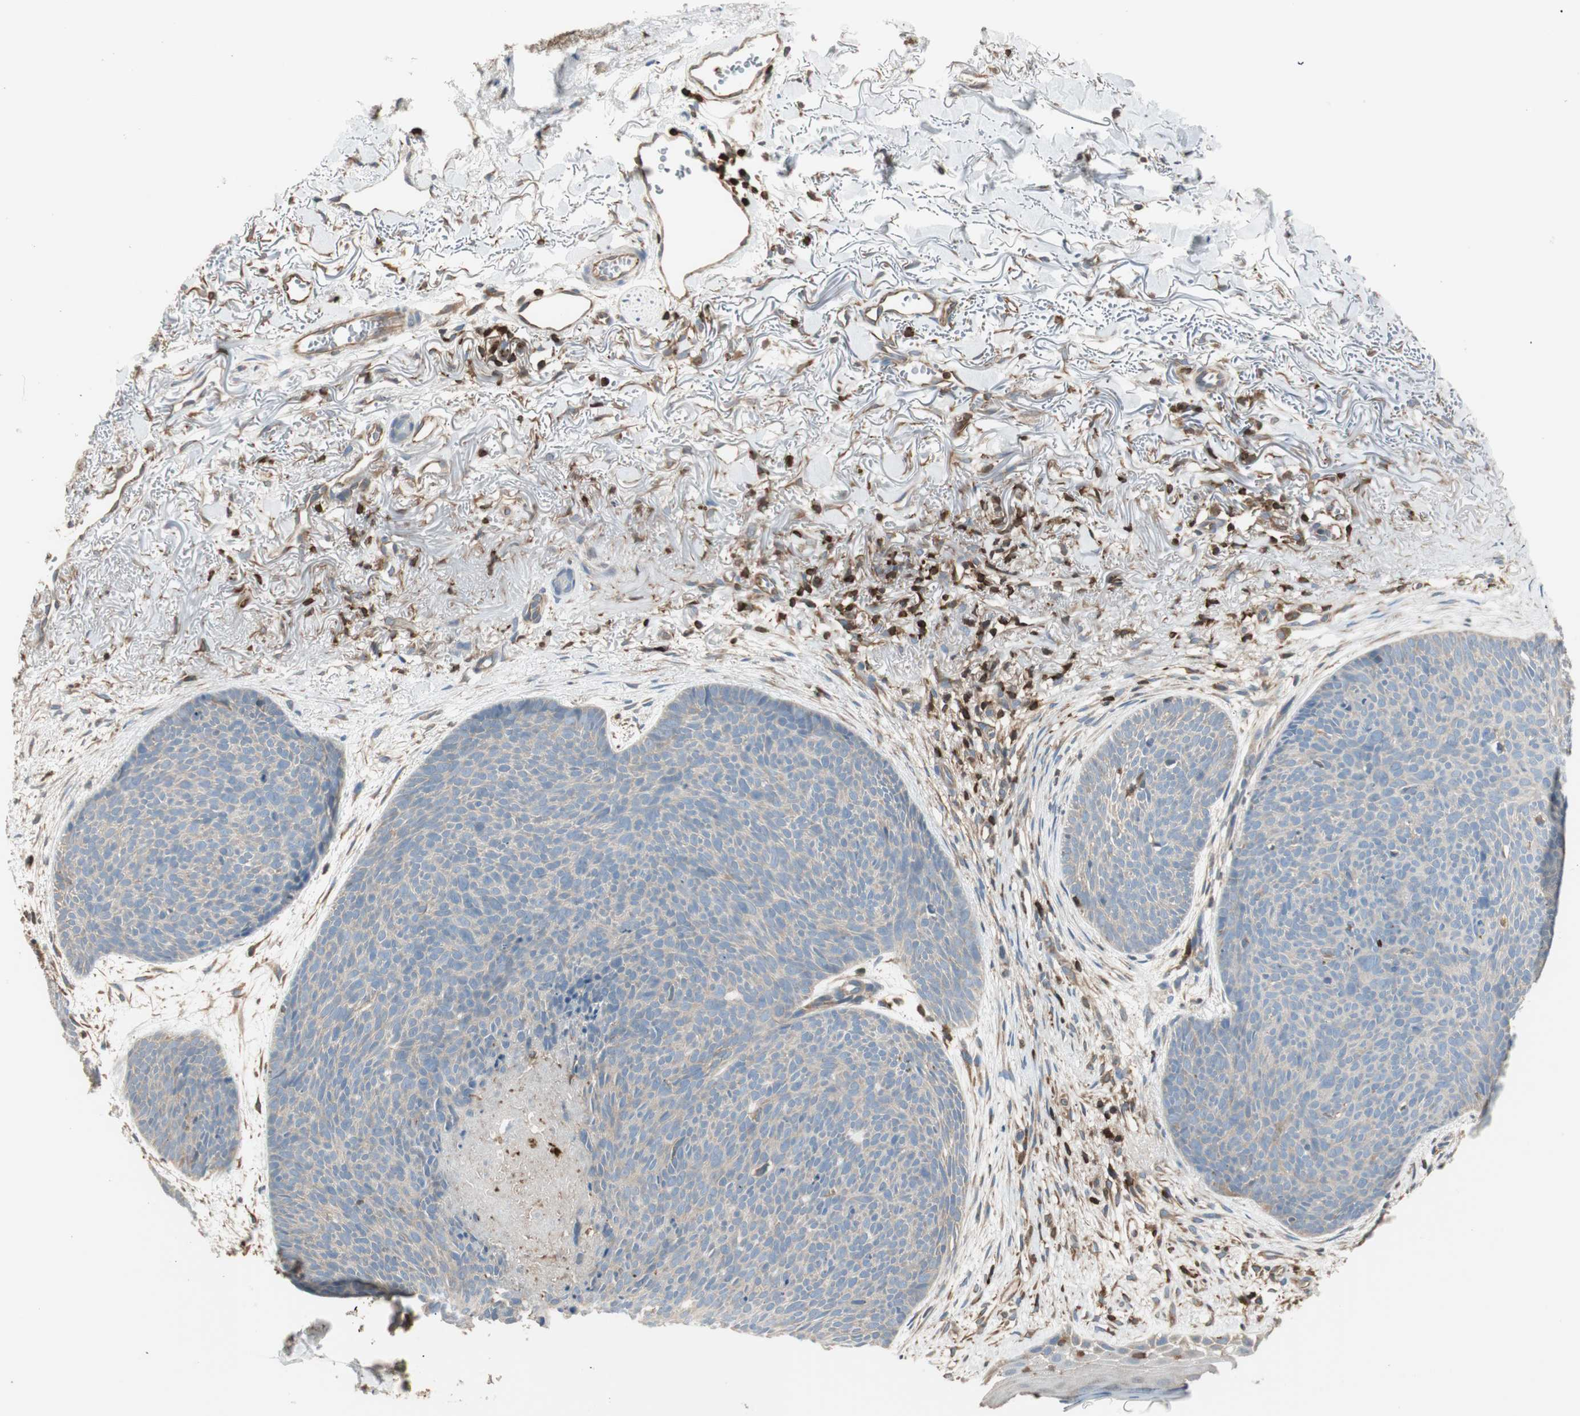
{"staining": {"intensity": "negative", "quantity": "none", "location": "none"}, "tissue": "skin cancer", "cell_type": "Tumor cells", "image_type": "cancer", "snomed": [{"axis": "morphology", "description": "Normal tissue, NOS"}, {"axis": "morphology", "description": "Basal cell carcinoma"}, {"axis": "topography", "description": "Skin"}], "caption": "Immunohistochemical staining of human skin cancer (basal cell carcinoma) displays no significant positivity in tumor cells. (DAB immunohistochemistry (IHC) visualized using brightfield microscopy, high magnification).", "gene": "CRLF3", "patient": {"sex": "female", "age": 70}}